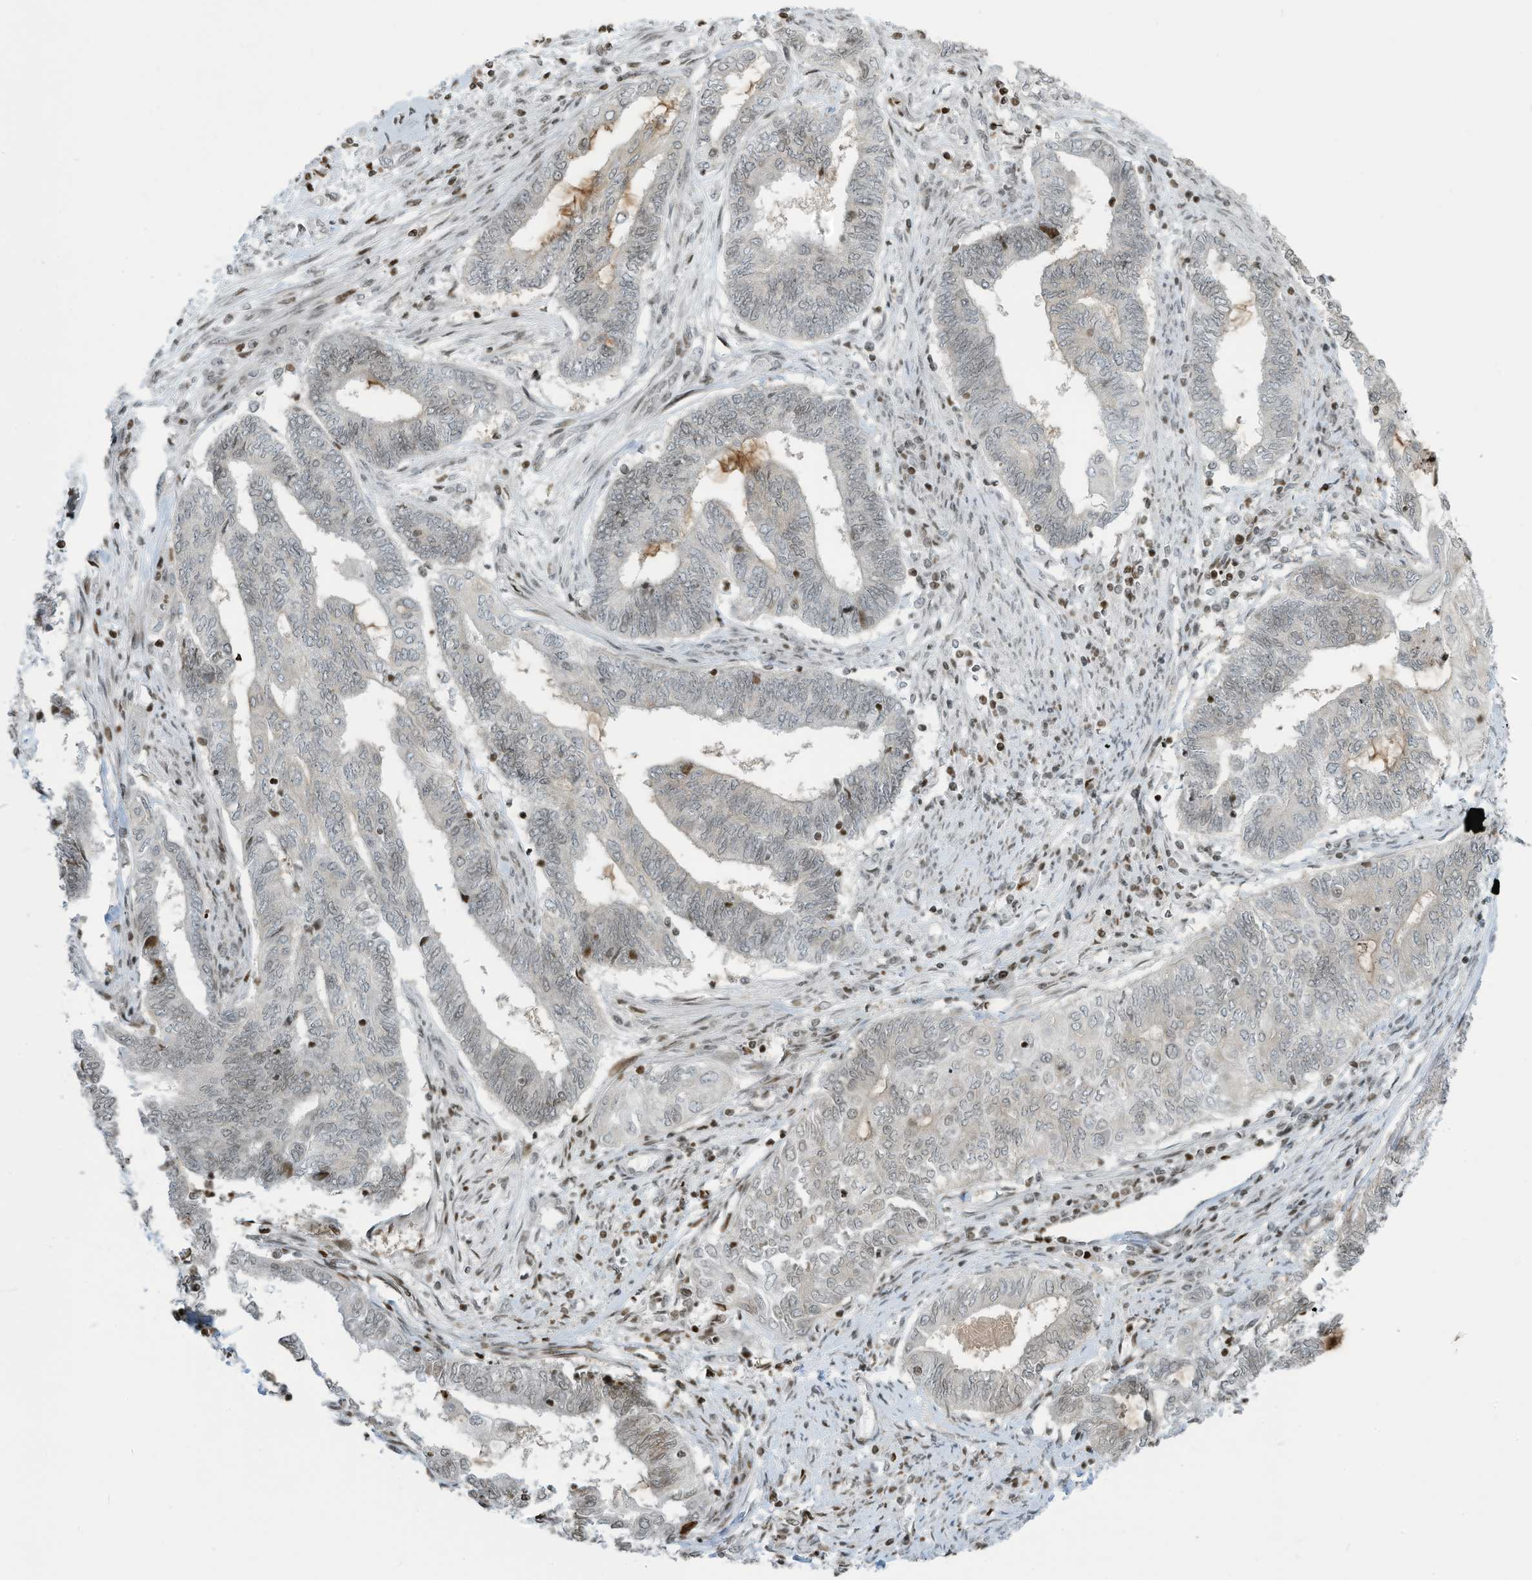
{"staining": {"intensity": "weak", "quantity": "<25%", "location": "nuclear"}, "tissue": "endometrial cancer", "cell_type": "Tumor cells", "image_type": "cancer", "snomed": [{"axis": "morphology", "description": "Adenocarcinoma, NOS"}, {"axis": "topography", "description": "Uterus"}, {"axis": "topography", "description": "Endometrium"}], "caption": "Tumor cells show no significant protein positivity in endometrial cancer (adenocarcinoma). Brightfield microscopy of IHC stained with DAB (brown) and hematoxylin (blue), captured at high magnification.", "gene": "ADI1", "patient": {"sex": "female", "age": 70}}